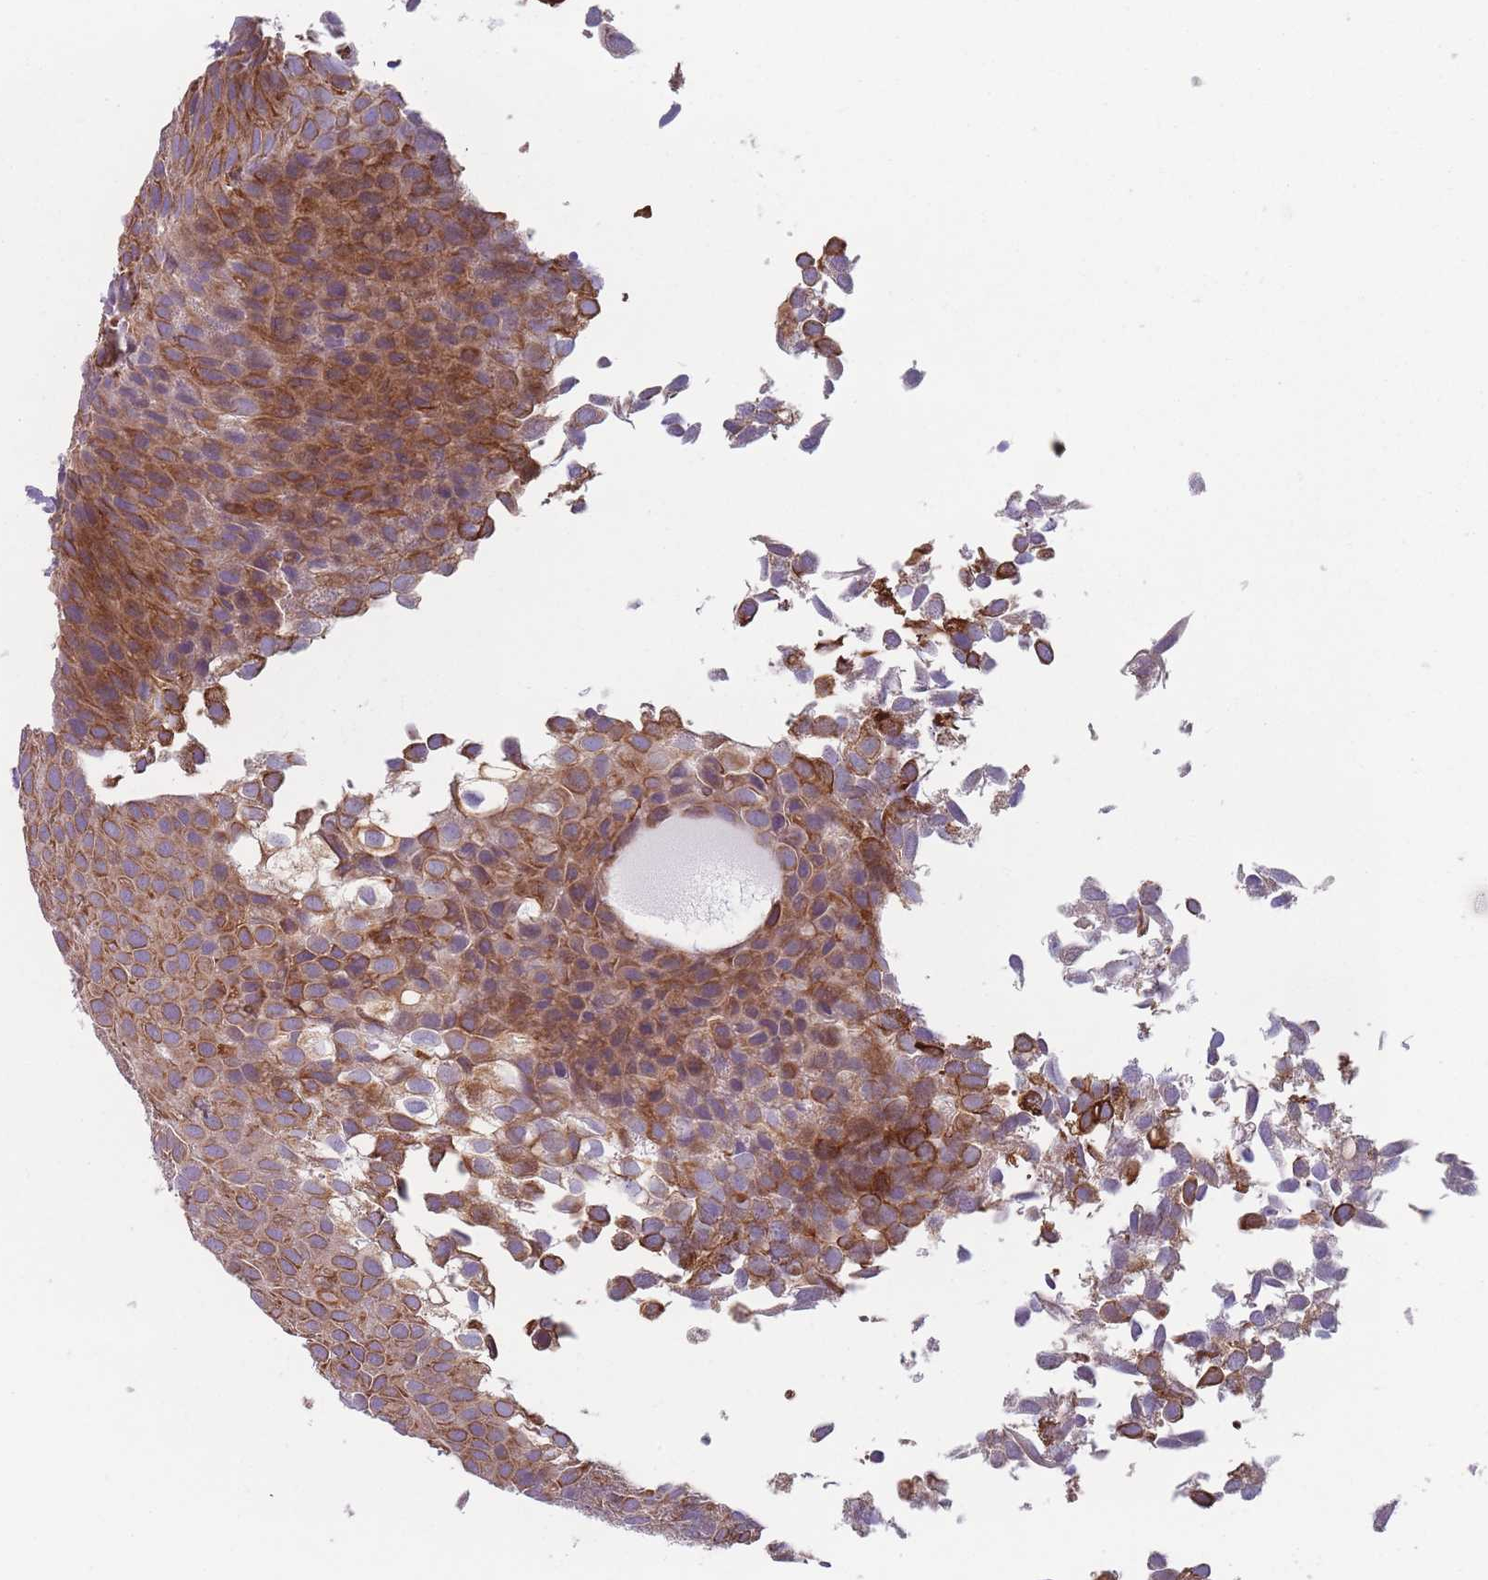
{"staining": {"intensity": "moderate", "quantity": ">75%", "location": "cytoplasmic/membranous"}, "tissue": "urothelial cancer", "cell_type": "Tumor cells", "image_type": "cancer", "snomed": [{"axis": "morphology", "description": "Urothelial carcinoma, Low grade"}, {"axis": "topography", "description": "Urinary bladder"}], "caption": "DAB (3,3'-diaminobenzidine) immunohistochemical staining of human urothelial carcinoma (low-grade) reveals moderate cytoplasmic/membranous protein staining in approximately >75% of tumor cells.", "gene": "HSBP1L1", "patient": {"sex": "male", "age": 88}}